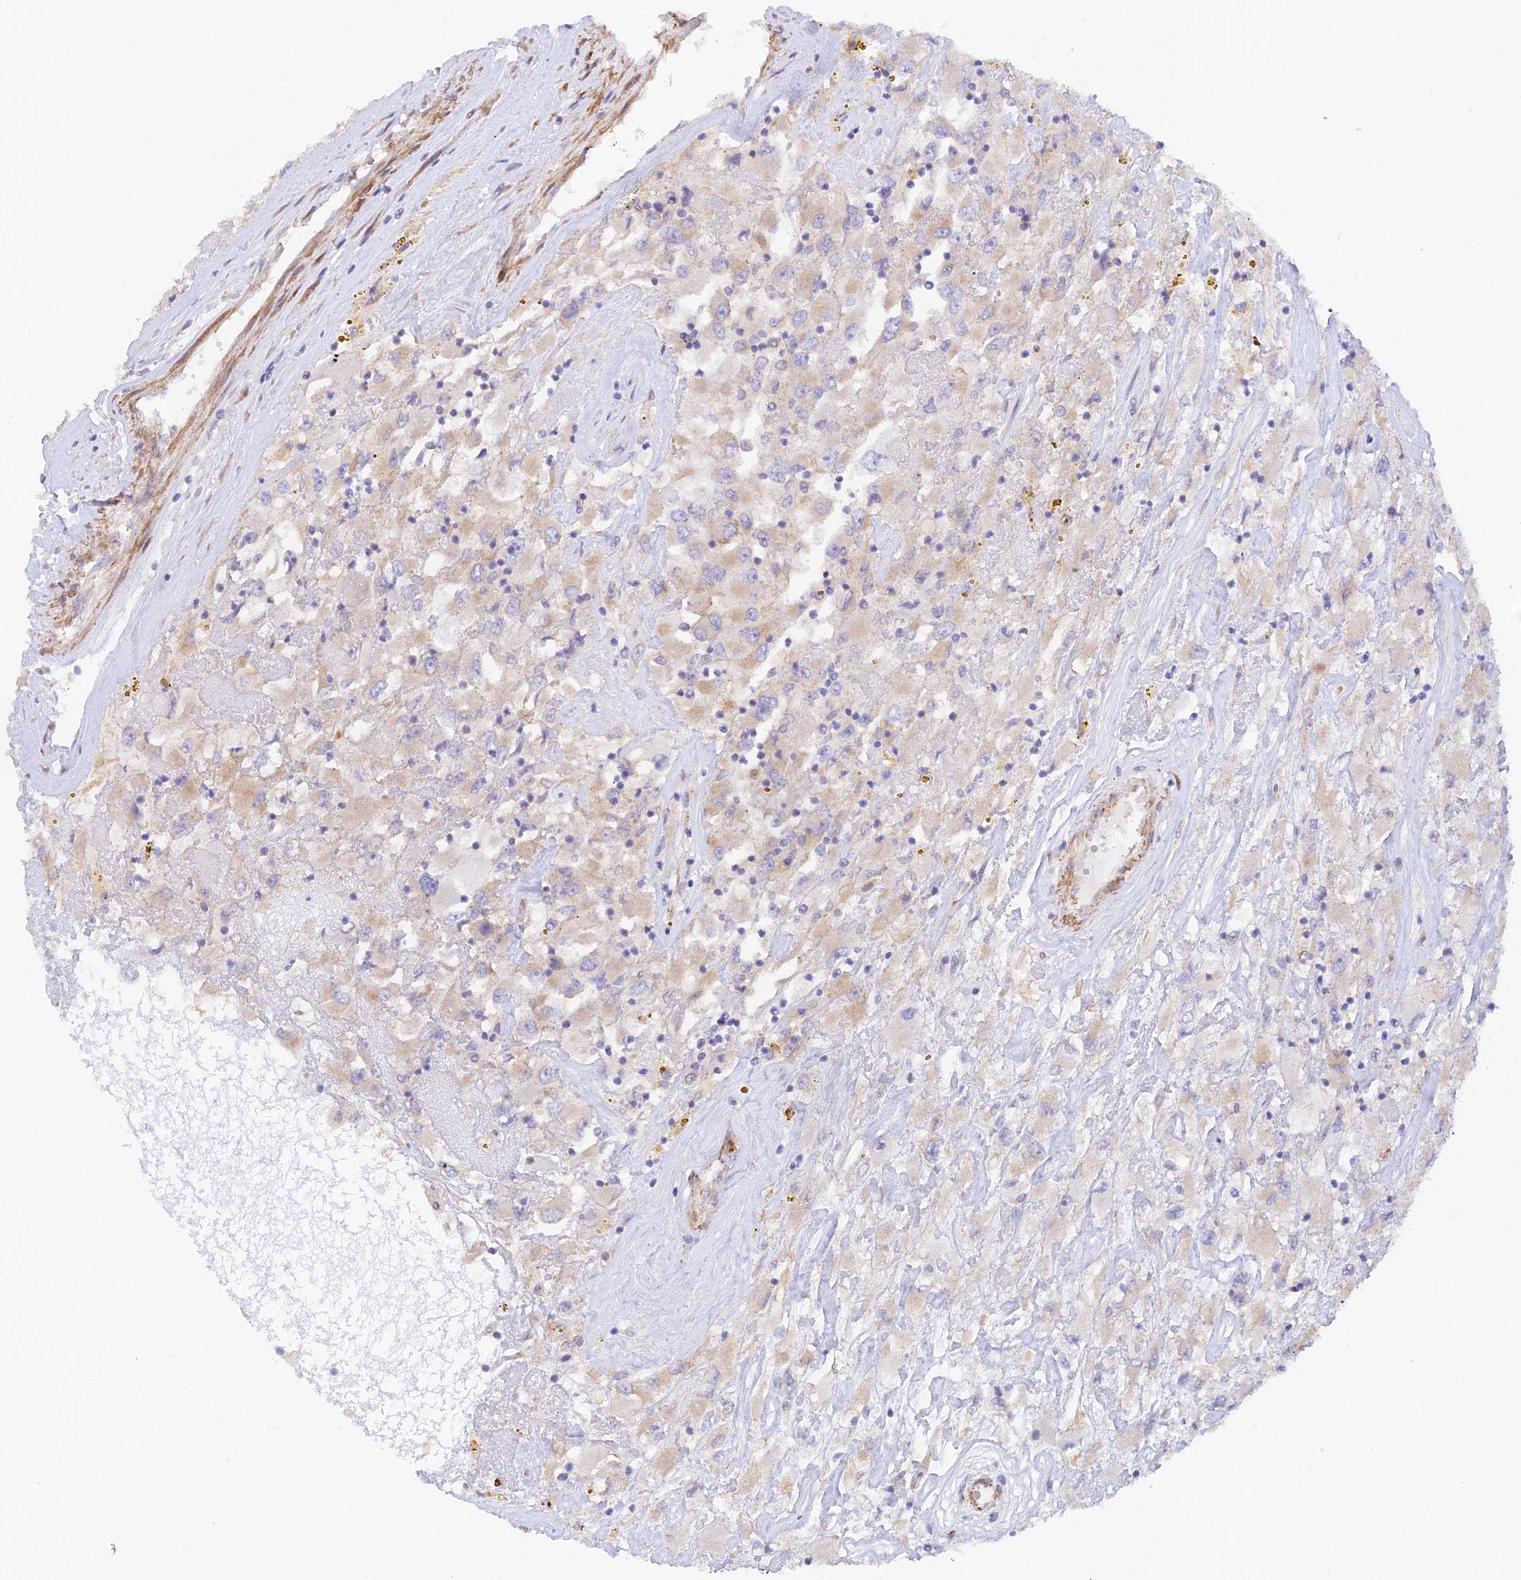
{"staining": {"intensity": "weak", "quantity": "<25%", "location": "cytoplasmic/membranous"}, "tissue": "renal cancer", "cell_type": "Tumor cells", "image_type": "cancer", "snomed": [{"axis": "morphology", "description": "Adenocarcinoma, NOS"}, {"axis": "topography", "description": "Kidney"}], "caption": "Immunohistochemistry (IHC) of human renal adenocarcinoma exhibits no positivity in tumor cells.", "gene": "MYO9A", "patient": {"sex": "female", "age": 52}}